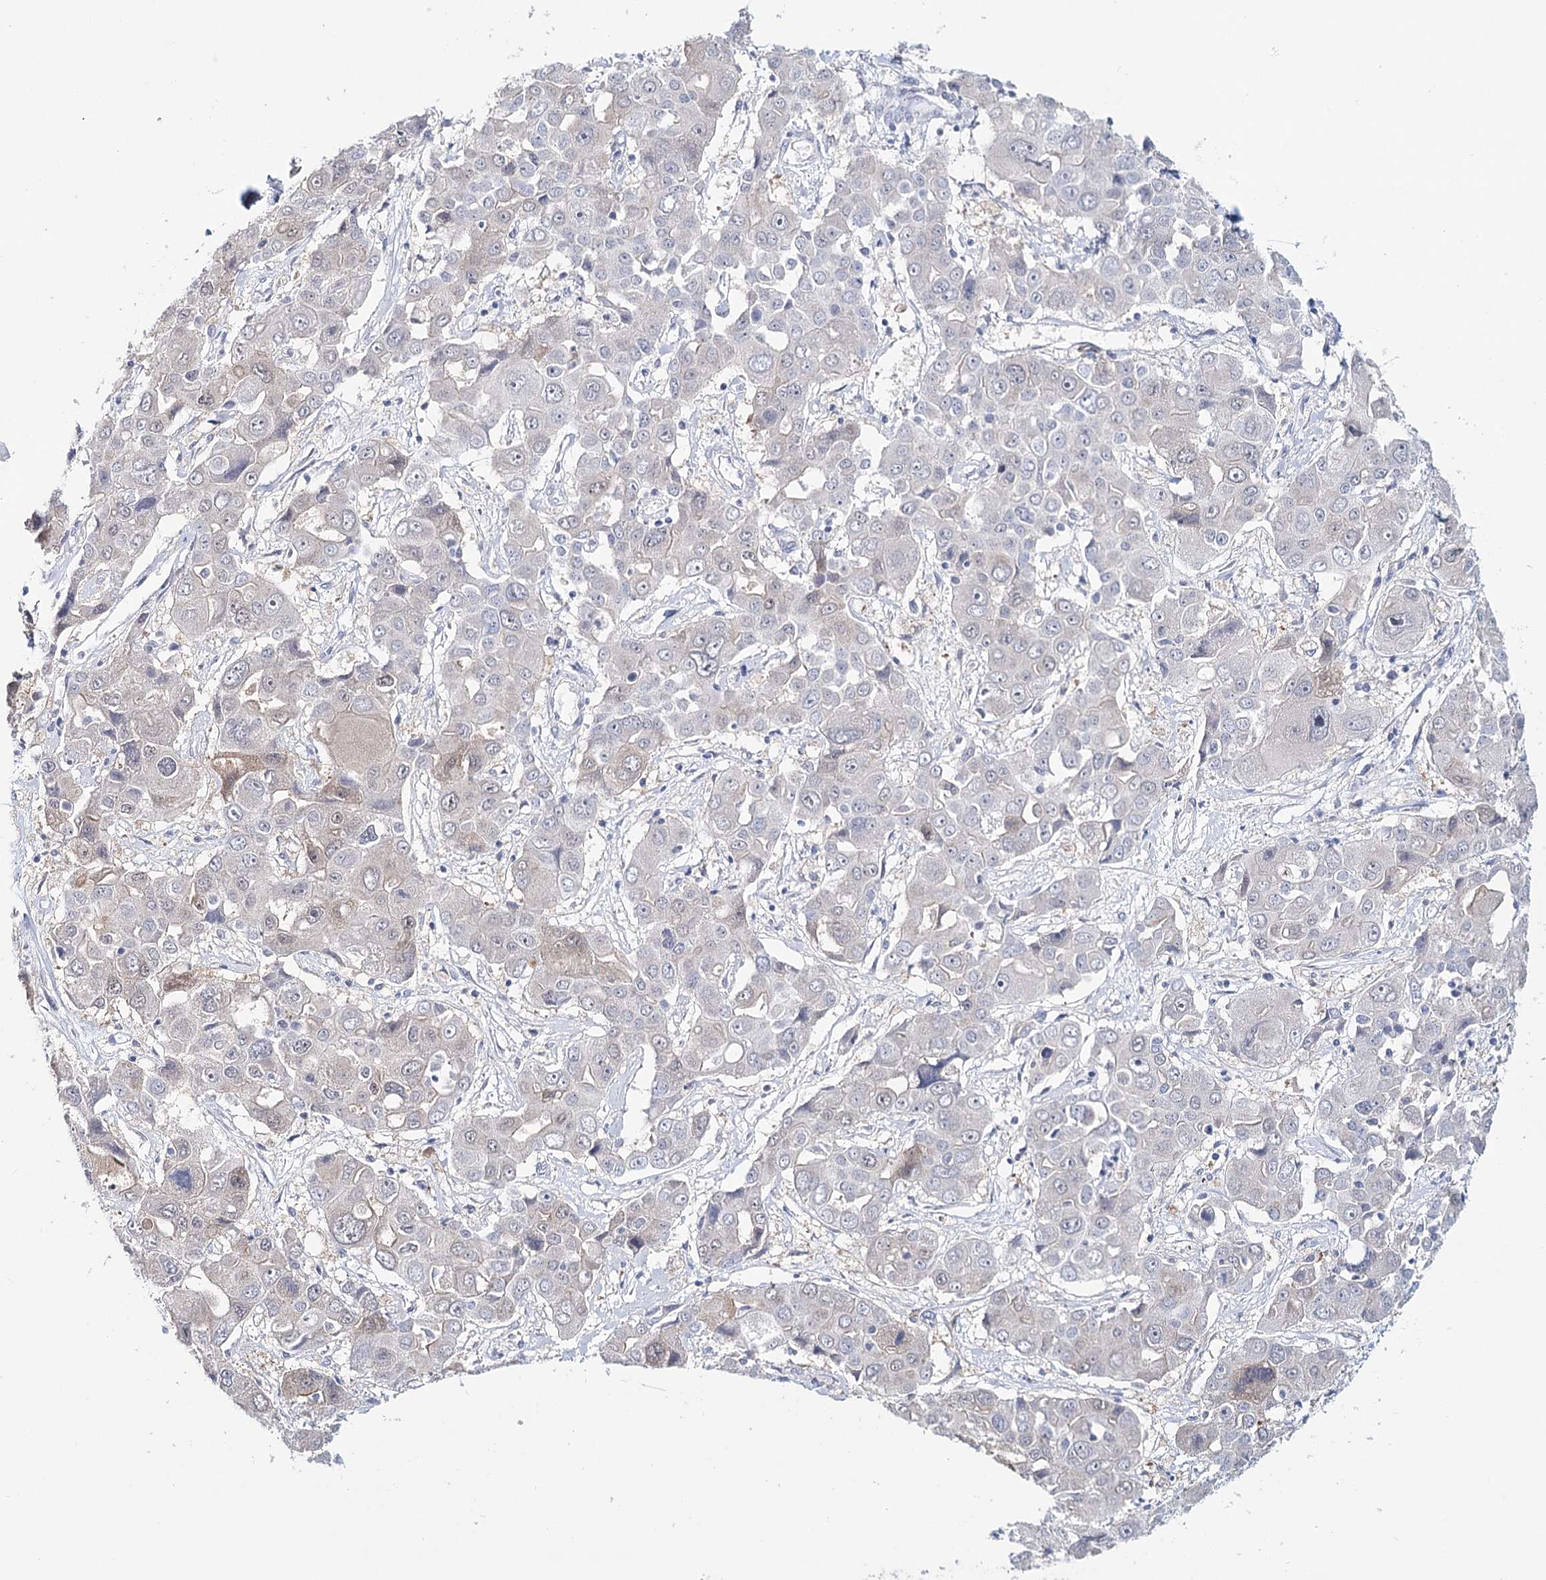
{"staining": {"intensity": "weak", "quantity": "<25%", "location": "cytoplasmic/membranous,nuclear"}, "tissue": "liver cancer", "cell_type": "Tumor cells", "image_type": "cancer", "snomed": [{"axis": "morphology", "description": "Cholangiocarcinoma"}, {"axis": "topography", "description": "Liver"}], "caption": "Immunohistochemical staining of human liver cancer exhibits no significant expression in tumor cells.", "gene": "HSPA4L", "patient": {"sex": "male", "age": 67}}